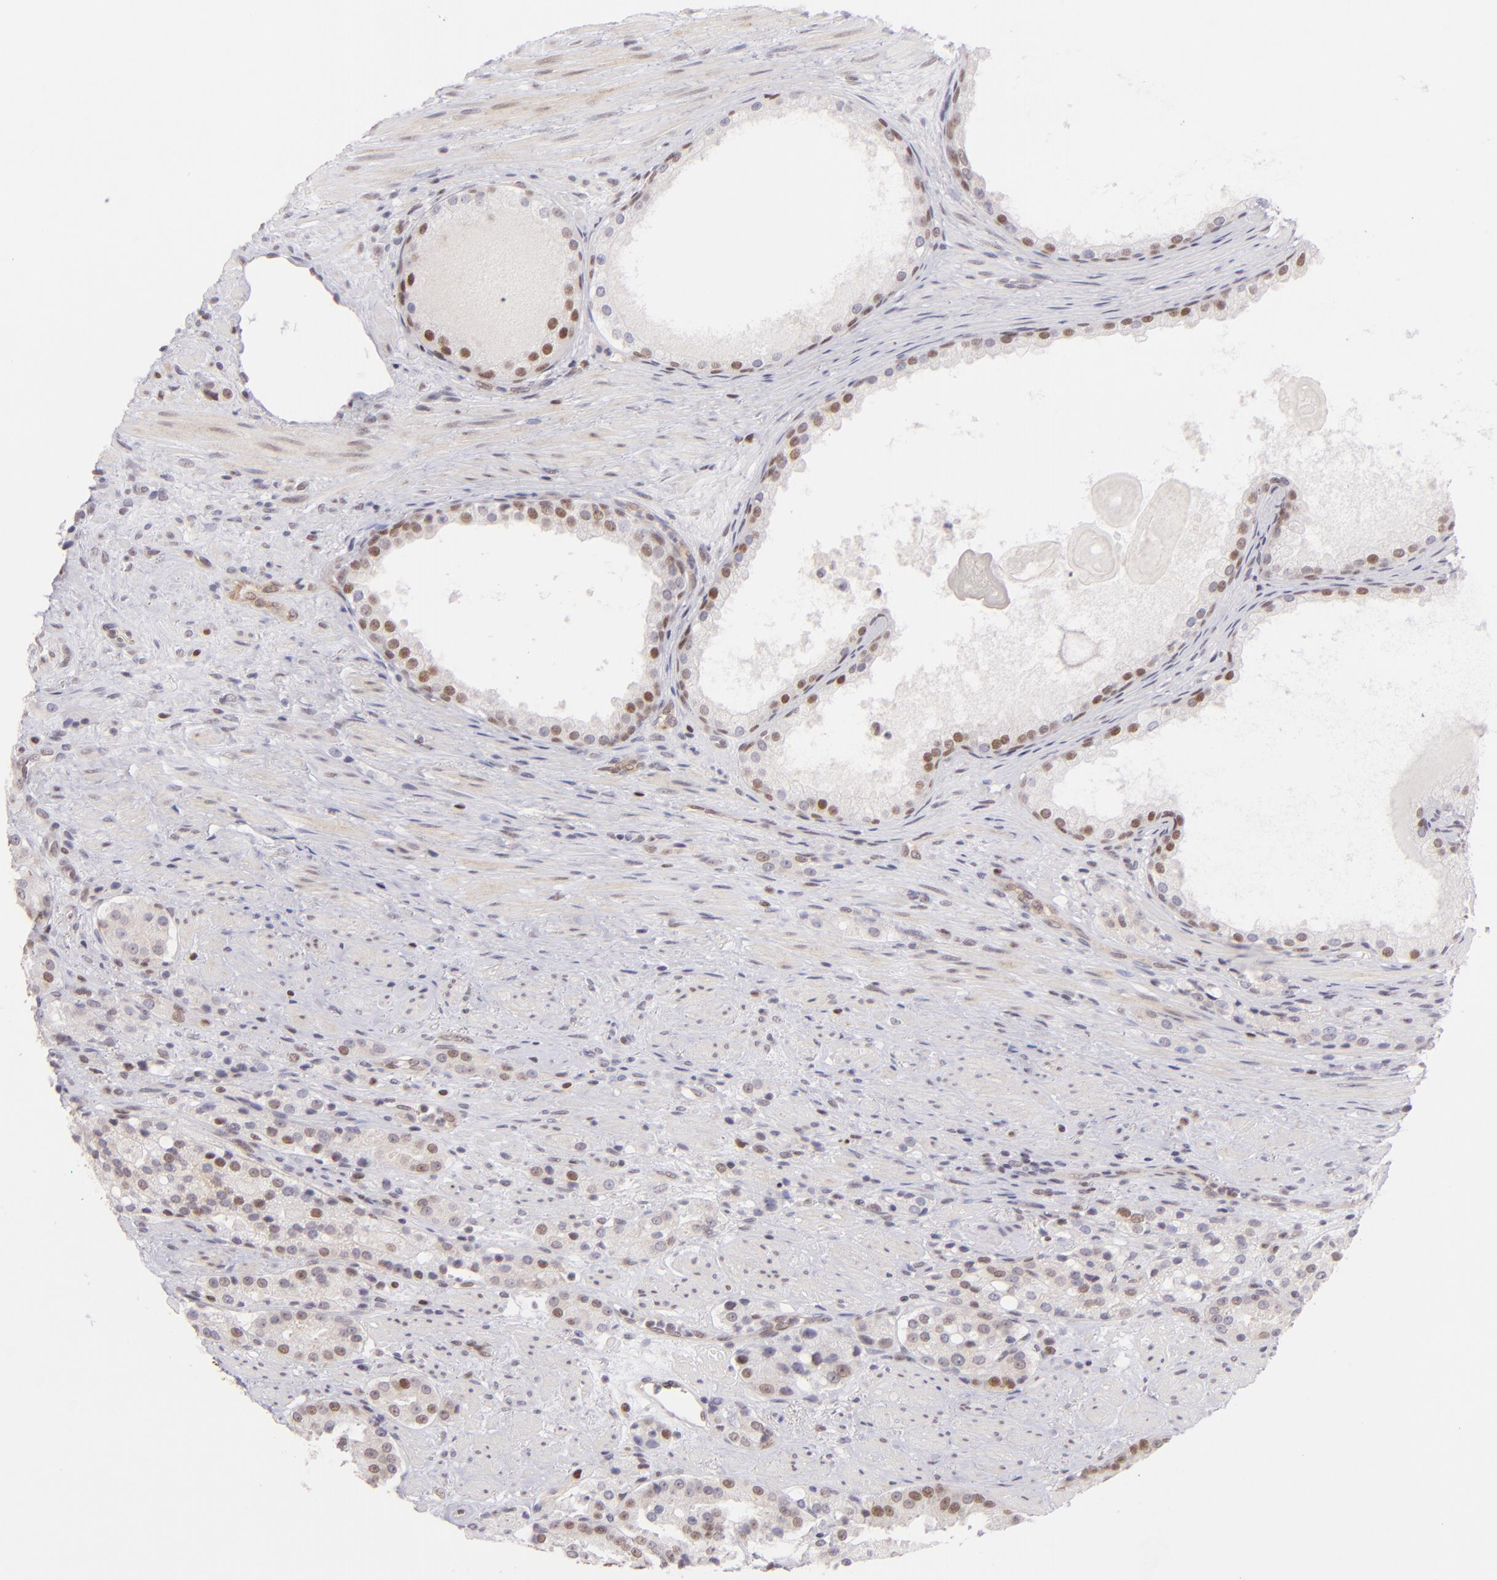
{"staining": {"intensity": "moderate", "quantity": "25%-75%", "location": "nuclear"}, "tissue": "prostate cancer", "cell_type": "Tumor cells", "image_type": "cancer", "snomed": [{"axis": "morphology", "description": "Adenocarcinoma, High grade"}, {"axis": "topography", "description": "Prostate"}], "caption": "Brown immunohistochemical staining in prostate cancer exhibits moderate nuclear positivity in approximately 25%-75% of tumor cells. The staining was performed using DAB (3,3'-diaminobenzidine) to visualize the protein expression in brown, while the nuclei were stained in blue with hematoxylin (Magnification: 20x).", "gene": "POU2F1", "patient": {"sex": "male", "age": 72}}